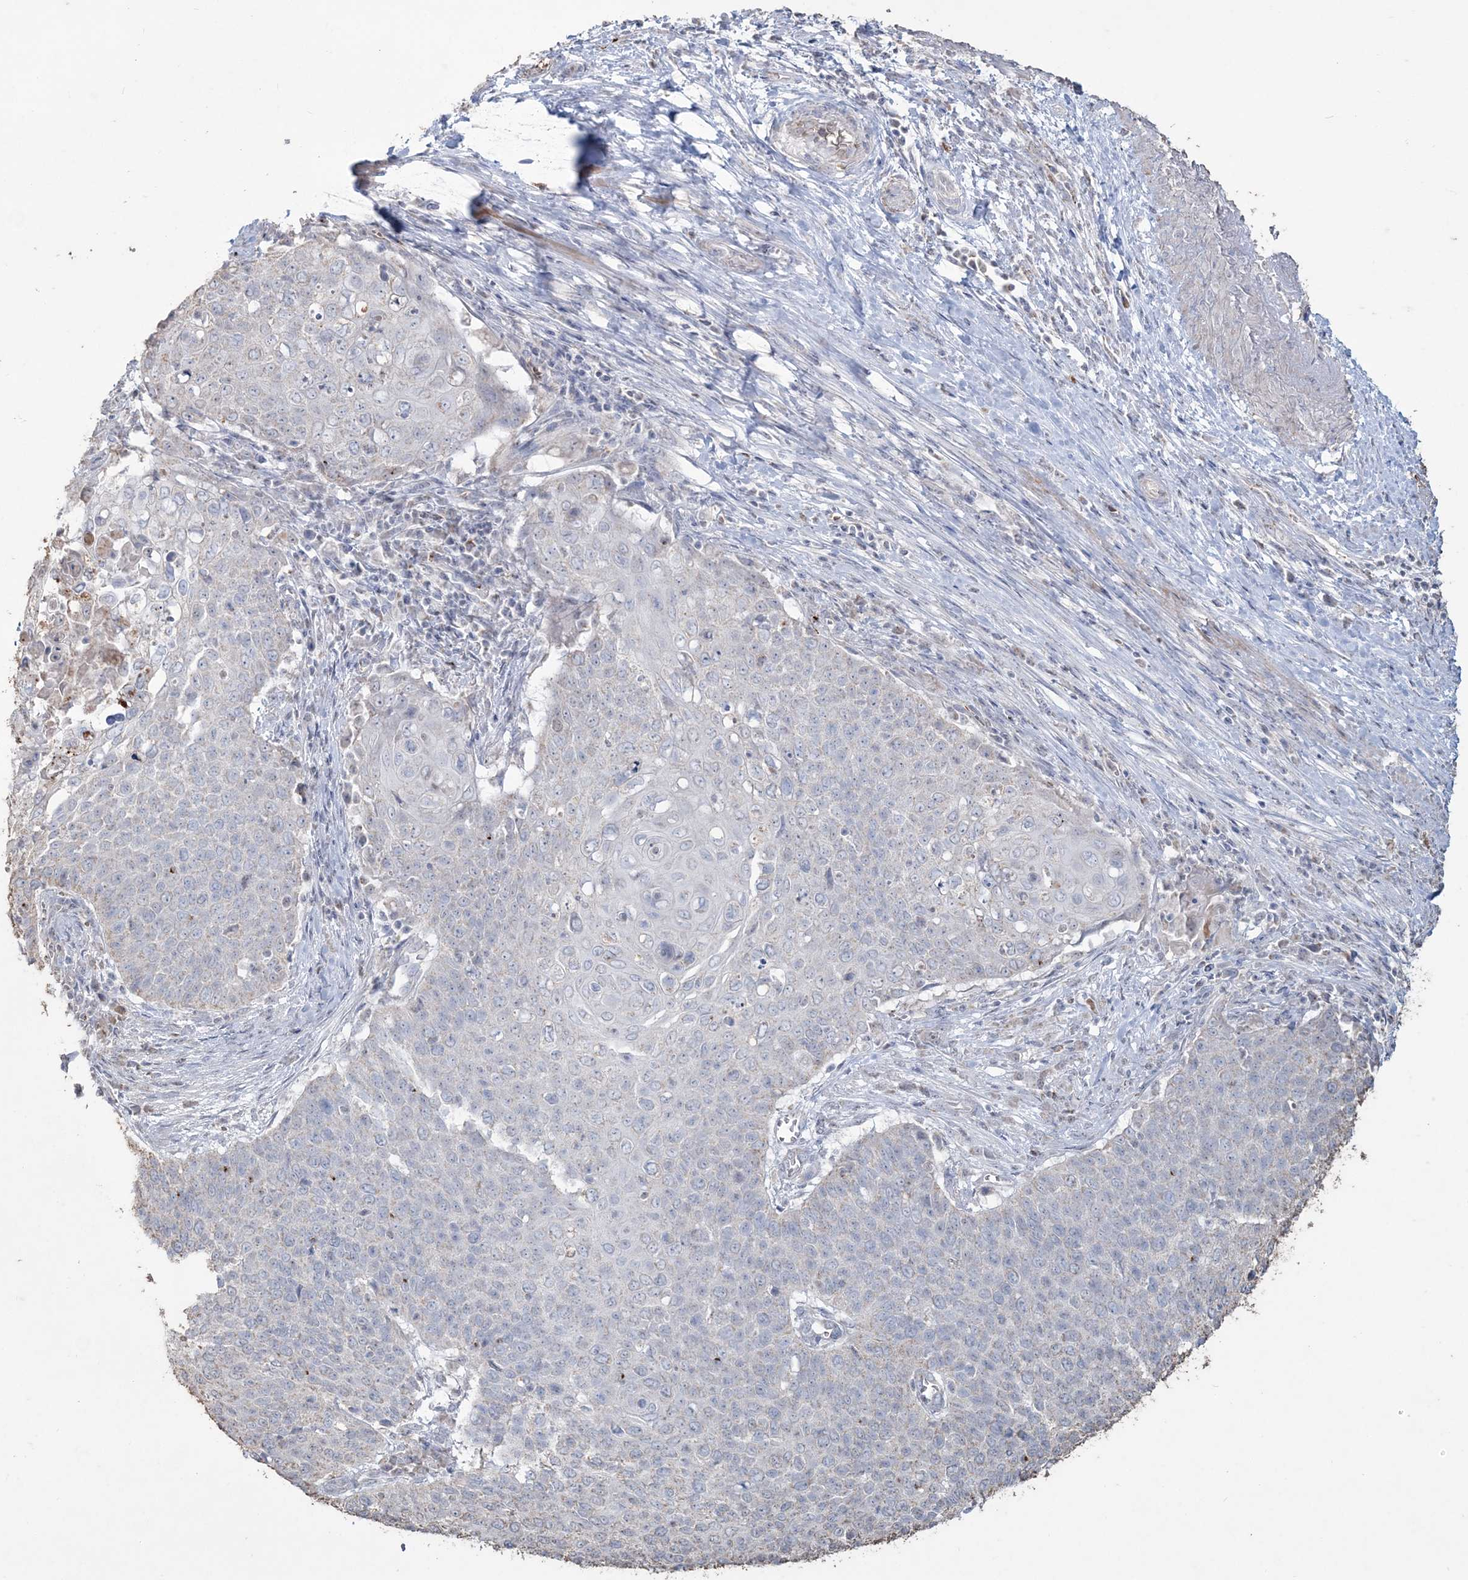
{"staining": {"intensity": "weak", "quantity": "<25%", "location": "cytoplasmic/membranous"}, "tissue": "cervical cancer", "cell_type": "Tumor cells", "image_type": "cancer", "snomed": [{"axis": "morphology", "description": "Squamous cell carcinoma, NOS"}, {"axis": "topography", "description": "Cervix"}], "caption": "Tumor cells show no significant protein staining in cervical squamous cell carcinoma.", "gene": "SFMBT2", "patient": {"sex": "female", "age": 39}}